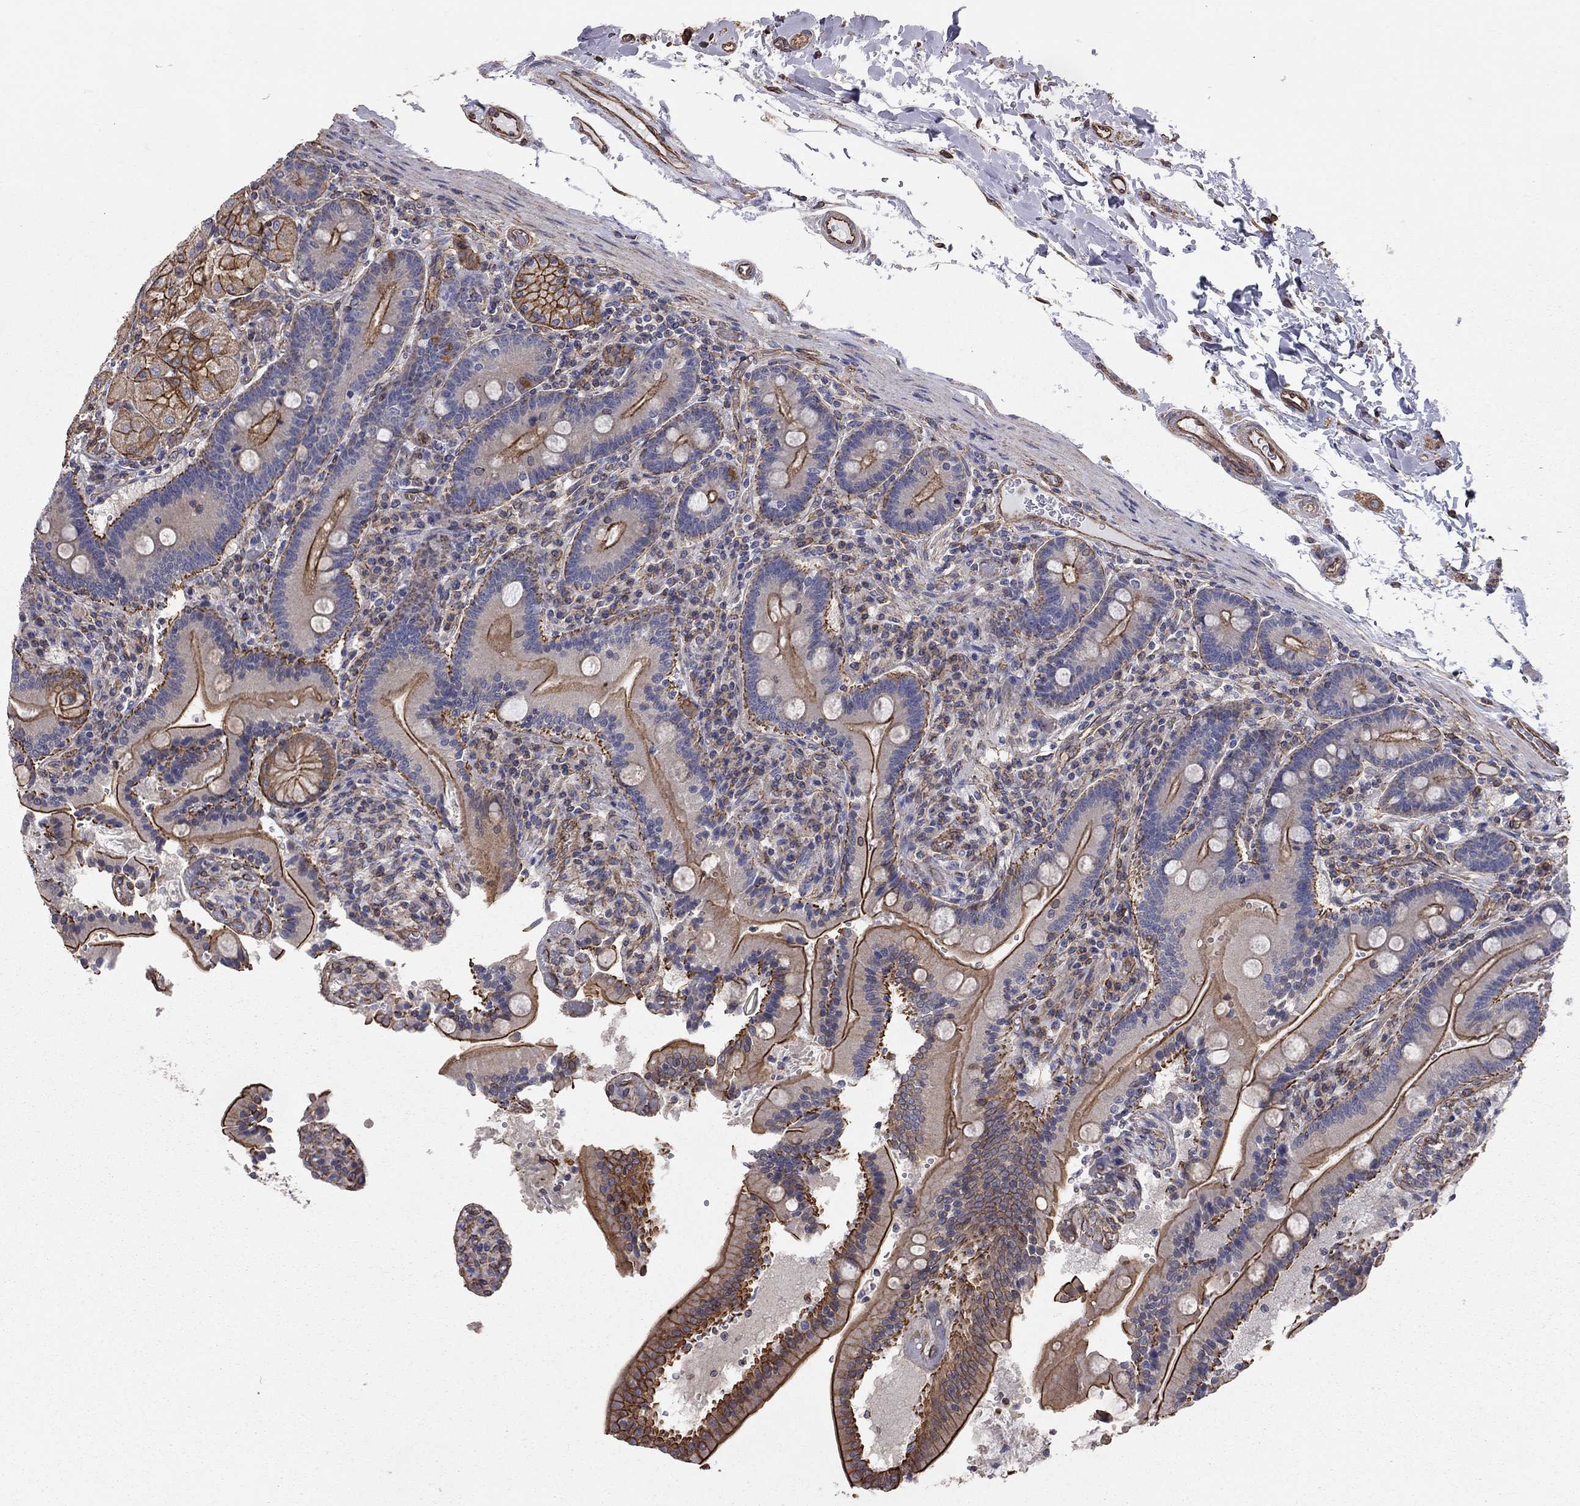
{"staining": {"intensity": "strong", "quantity": ">75%", "location": "cytoplasmic/membranous"}, "tissue": "duodenum", "cell_type": "Glandular cells", "image_type": "normal", "snomed": [{"axis": "morphology", "description": "Normal tissue, NOS"}, {"axis": "topography", "description": "Duodenum"}], "caption": "Immunohistochemical staining of normal duodenum reveals high levels of strong cytoplasmic/membranous expression in approximately >75% of glandular cells.", "gene": "BICDL2", "patient": {"sex": "female", "age": 62}}